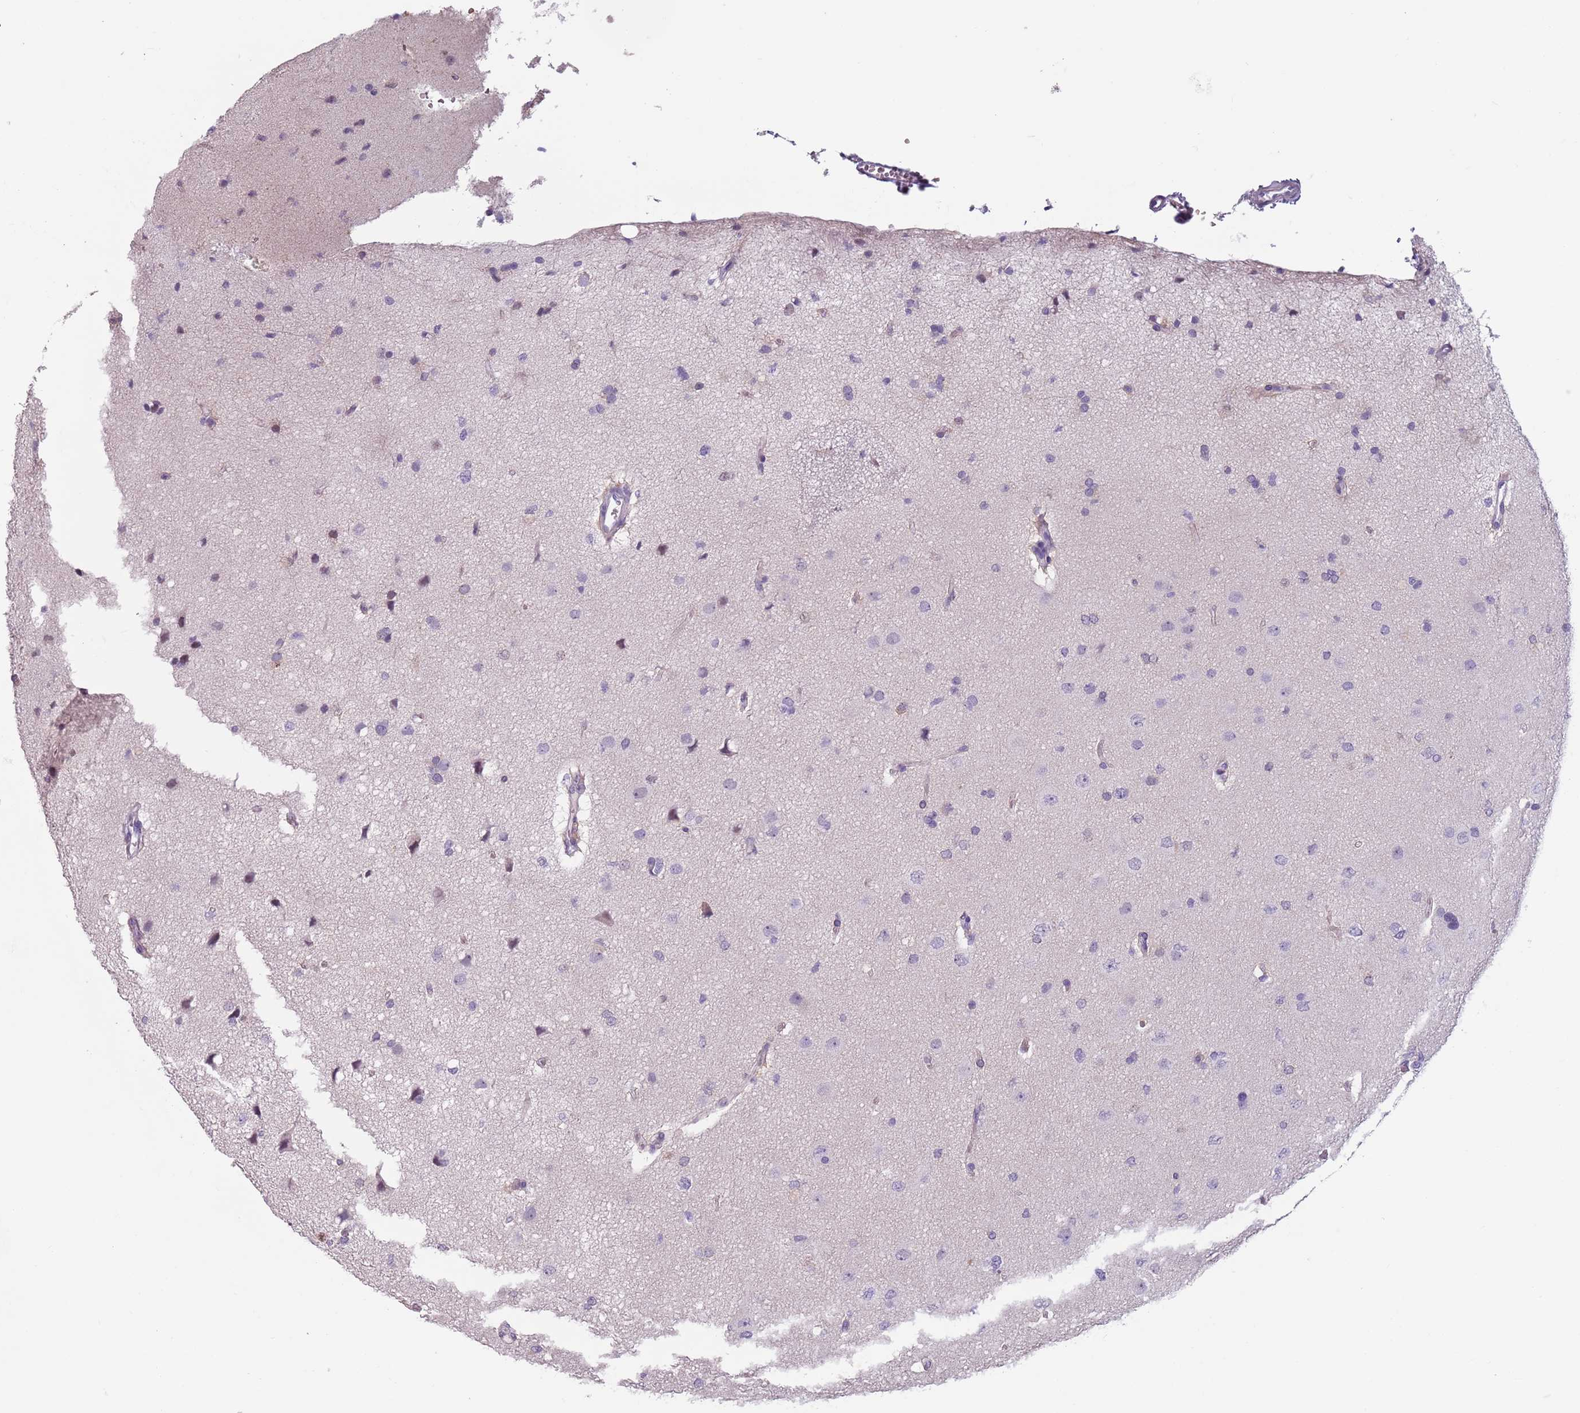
{"staining": {"intensity": "negative", "quantity": "none", "location": "none"}, "tissue": "glioma", "cell_type": "Tumor cells", "image_type": "cancer", "snomed": [{"axis": "morphology", "description": "Glioma, malignant, High grade"}, {"axis": "topography", "description": "Brain"}], "caption": "A photomicrograph of glioma stained for a protein reveals no brown staining in tumor cells. (Brightfield microscopy of DAB (3,3'-diaminobenzidine) immunohistochemistry (IHC) at high magnification).", "gene": "SPESP1", "patient": {"sex": "male", "age": 72}}